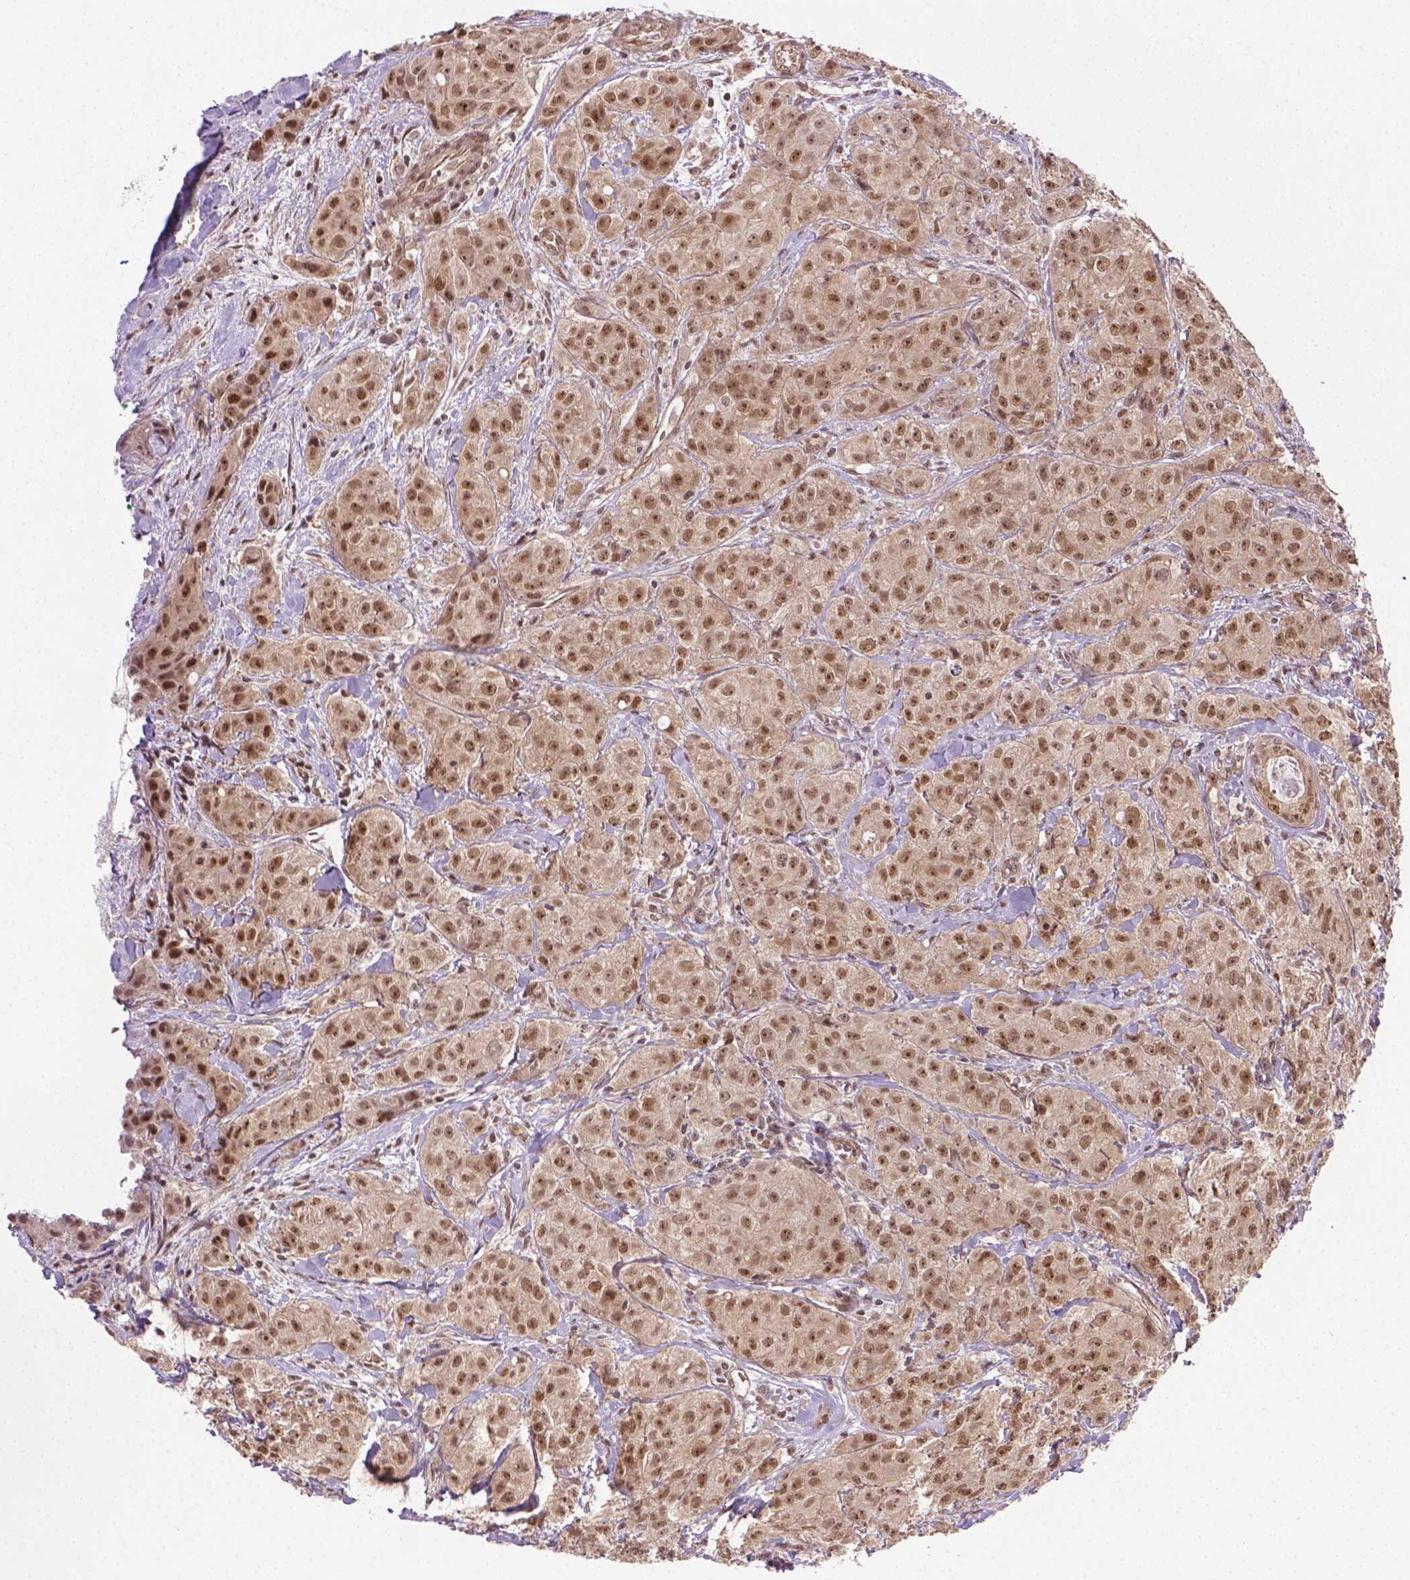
{"staining": {"intensity": "moderate", "quantity": ">75%", "location": "nuclear"}, "tissue": "breast cancer", "cell_type": "Tumor cells", "image_type": "cancer", "snomed": [{"axis": "morphology", "description": "Duct carcinoma"}, {"axis": "topography", "description": "Breast"}], "caption": "IHC of infiltrating ductal carcinoma (breast) demonstrates medium levels of moderate nuclear expression in approximately >75% of tumor cells.", "gene": "ANKRD54", "patient": {"sex": "female", "age": 43}}